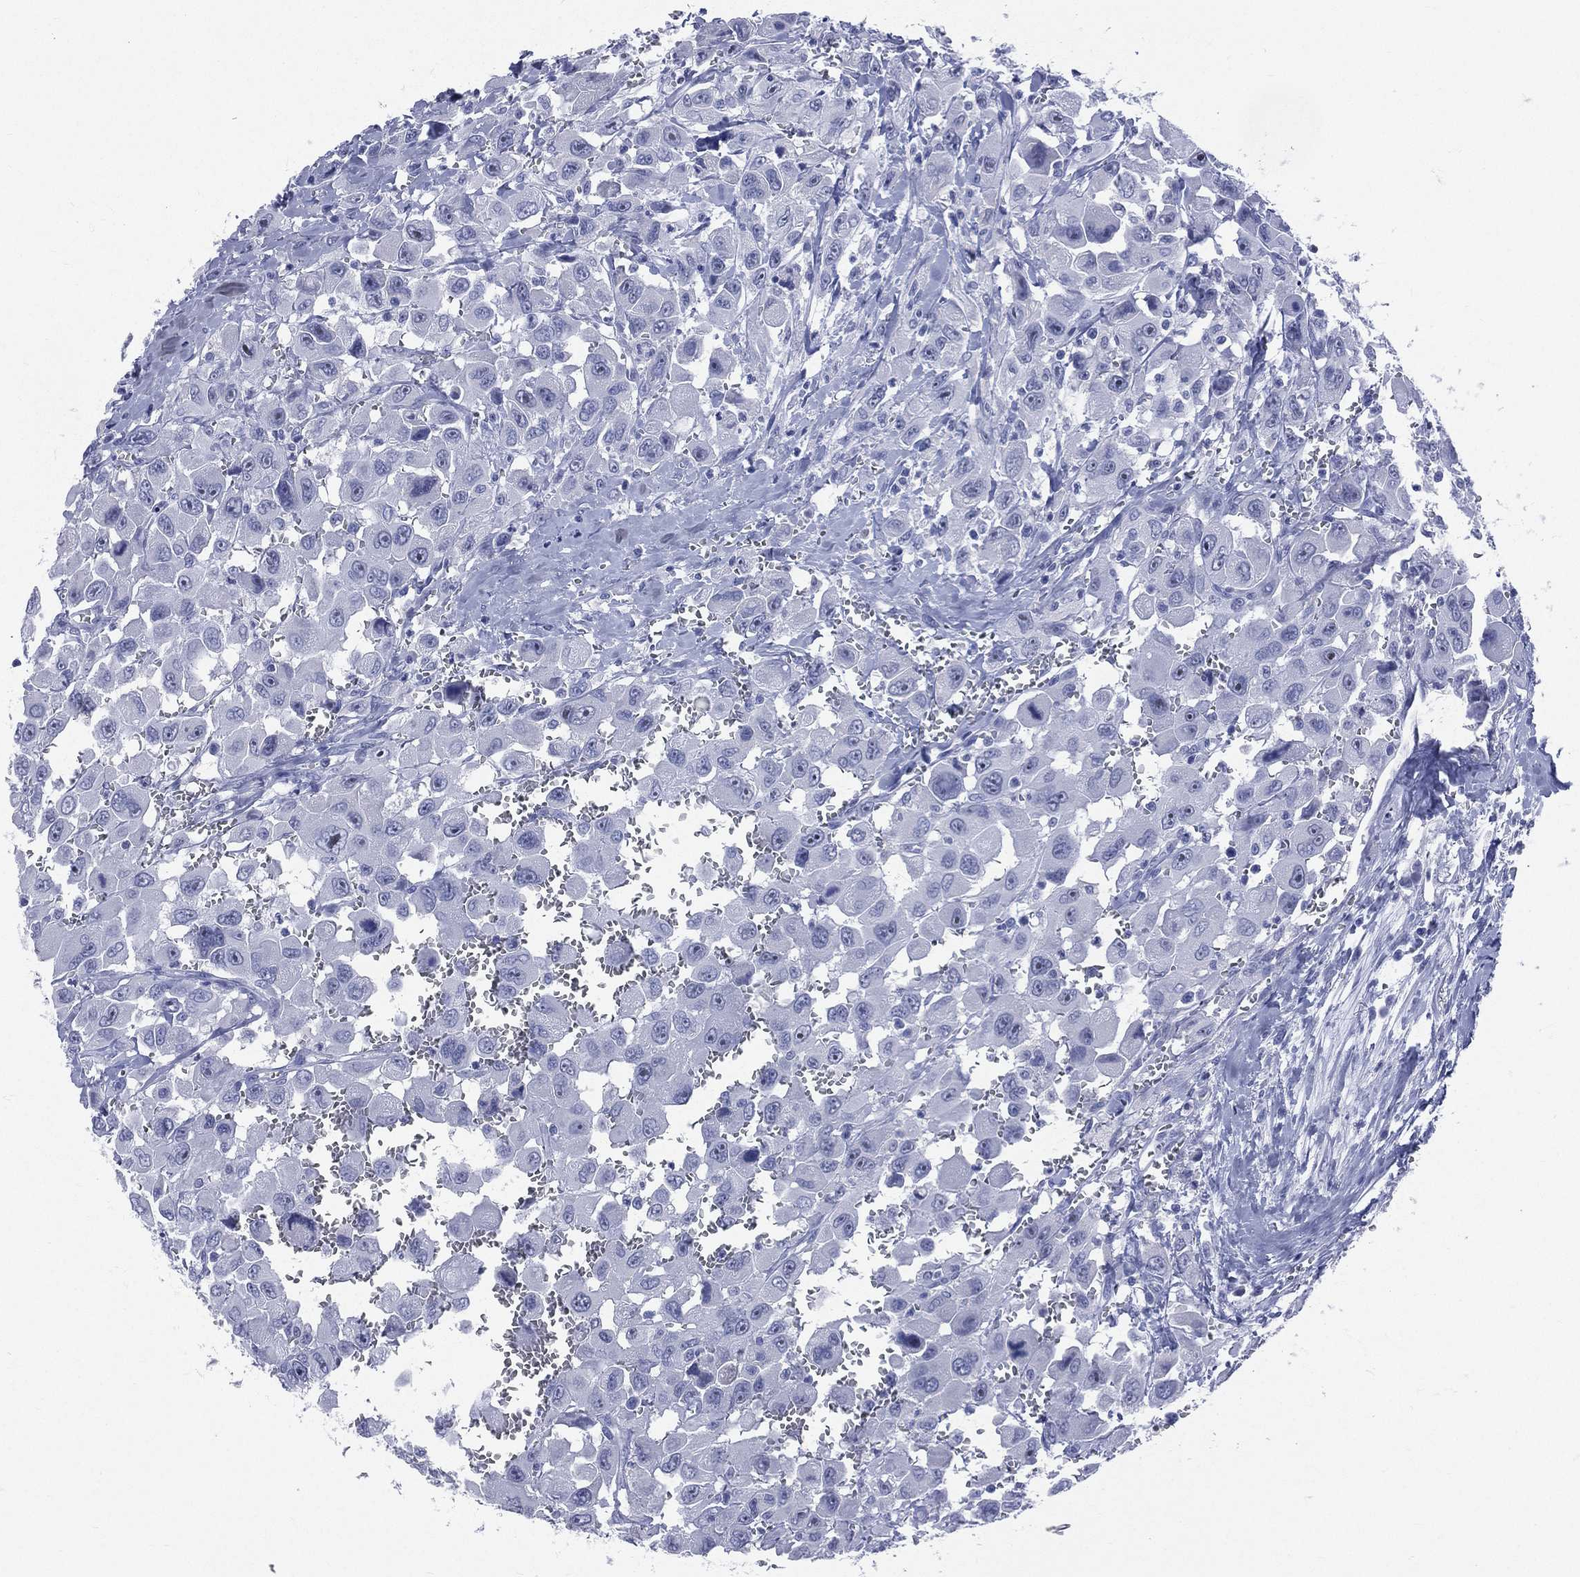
{"staining": {"intensity": "negative", "quantity": "none", "location": "none"}, "tissue": "head and neck cancer", "cell_type": "Tumor cells", "image_type": "cancer", "snomed": [{"axis": "morphology", "description": "Squamous cell carcinoma, NOS"}, {"axis": "morphology", "description": "Squamous cell carcinoma, metastatic, NOS"}, {"axis": "topography", "description": "Oral tissue"}, {"axis": "topography", "description": "Head-Neck"}], "caption": "An immunohistochemistry (IHC) image of head and neck cancer (squamous cell carcinoma) is shown. There is no staining in tumor cells of head and neck cancer (squamous cell carcinoma). (DAB (3,3'-diaminobenzidine) immunohistochemistry, high magnification).", "gene": "CYLC1", "patient": {"sex": "female", "age": 85}}